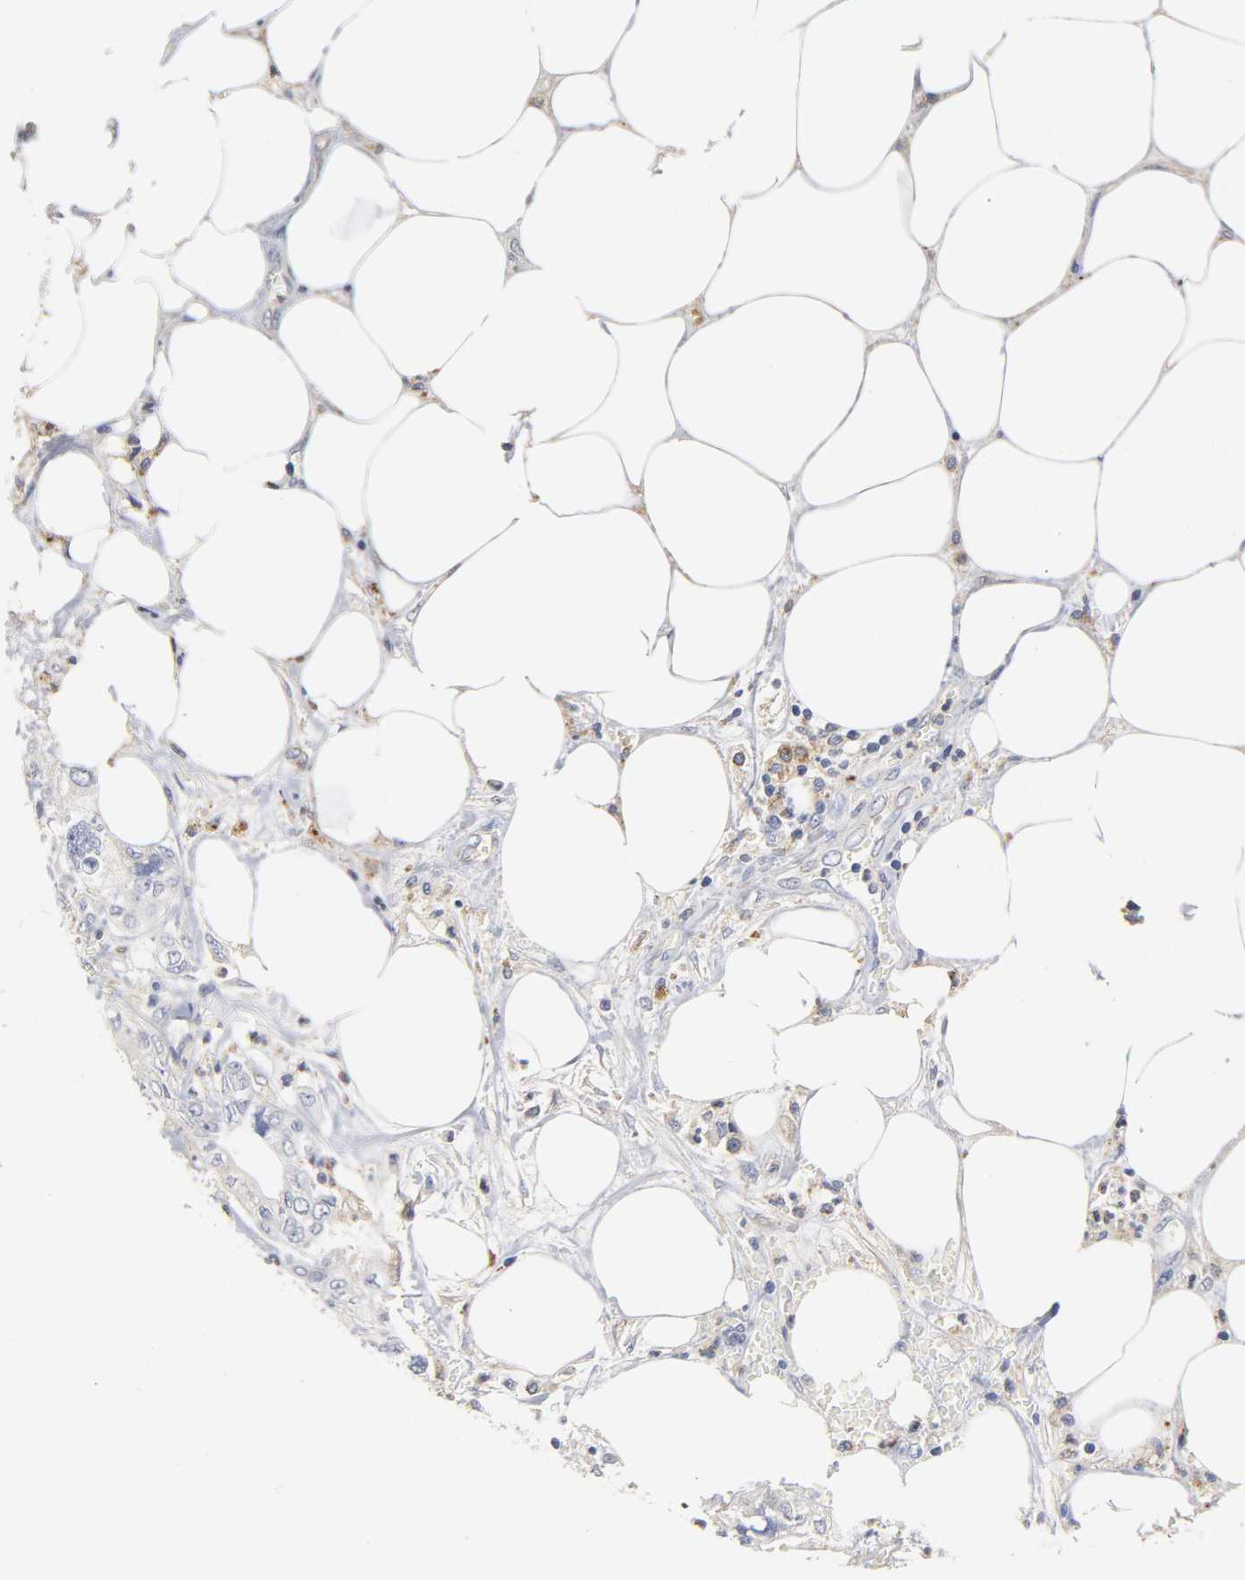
{"staining": {"intensity": "negative", "quantity": "none", "location": "none"}, "tissue": "pancreatic cancer", "cell_type": "Tumor cells", "image_type": "cancer", "snomed": [{"axis": "morphology", "description": "Adenocarcinoma, NOS"}, {"axis": "topography", "description": "Pancreas"}], "caption": "Immunohistochemistry (IHC) of human adenocarcinoma (pancreatic) reveals no staining in tumor cells. (DAB immunohistochemistry (IHC) with hematoxylin counter stain).", "gene": "SEMA5A", "patient": {"sex": "male", "age": 70}}